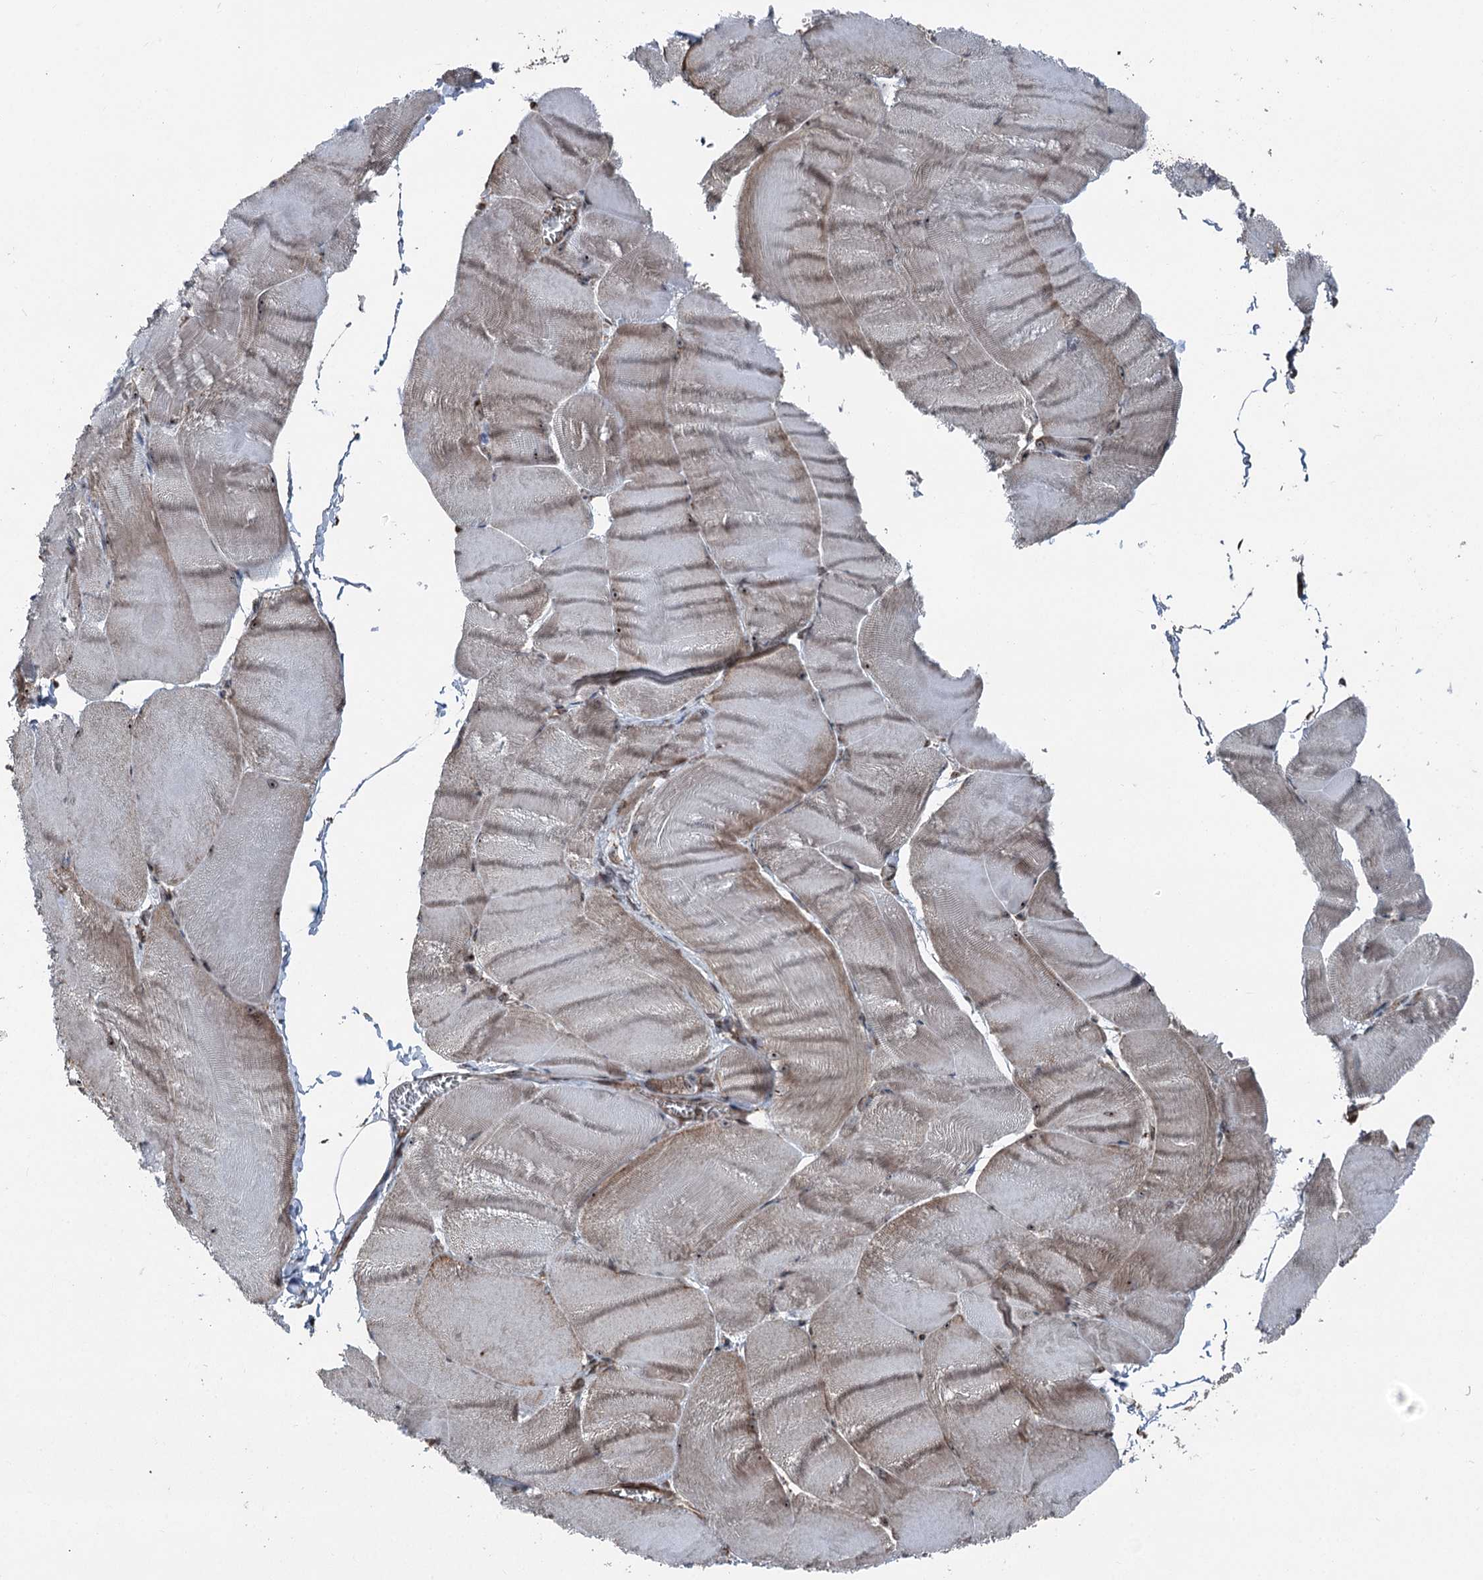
{"staining": {"intensity": "moderate", "quantity": "25%-75%", "location": "cytoplasmic/membranous,nuclear"}, "tissue": "skeletal muscle", "cell_type": "Myocytes", "image_type": "normal", "snomed": [{"axis": "morphology", "description": "Normal tissue, NOS"}, {"axis": "morphology", "description": "Basal cell carcinoma"}, {"axis": "topography", "description": "Skeletal muscle"}], "caption": "The immunohistochemical stain labels moderate cytoplasmic/membranous,nuclear expression in myocytes of unremarkable skeletal muscle. (Stains: DAB (3,3'-diaminobenzidine) in brown, nuclei in blue, Microscopy: brightfield microscopy at high magnification).", "gene": "STEEP1", "patient": {"sex": "female", "age": 64}}